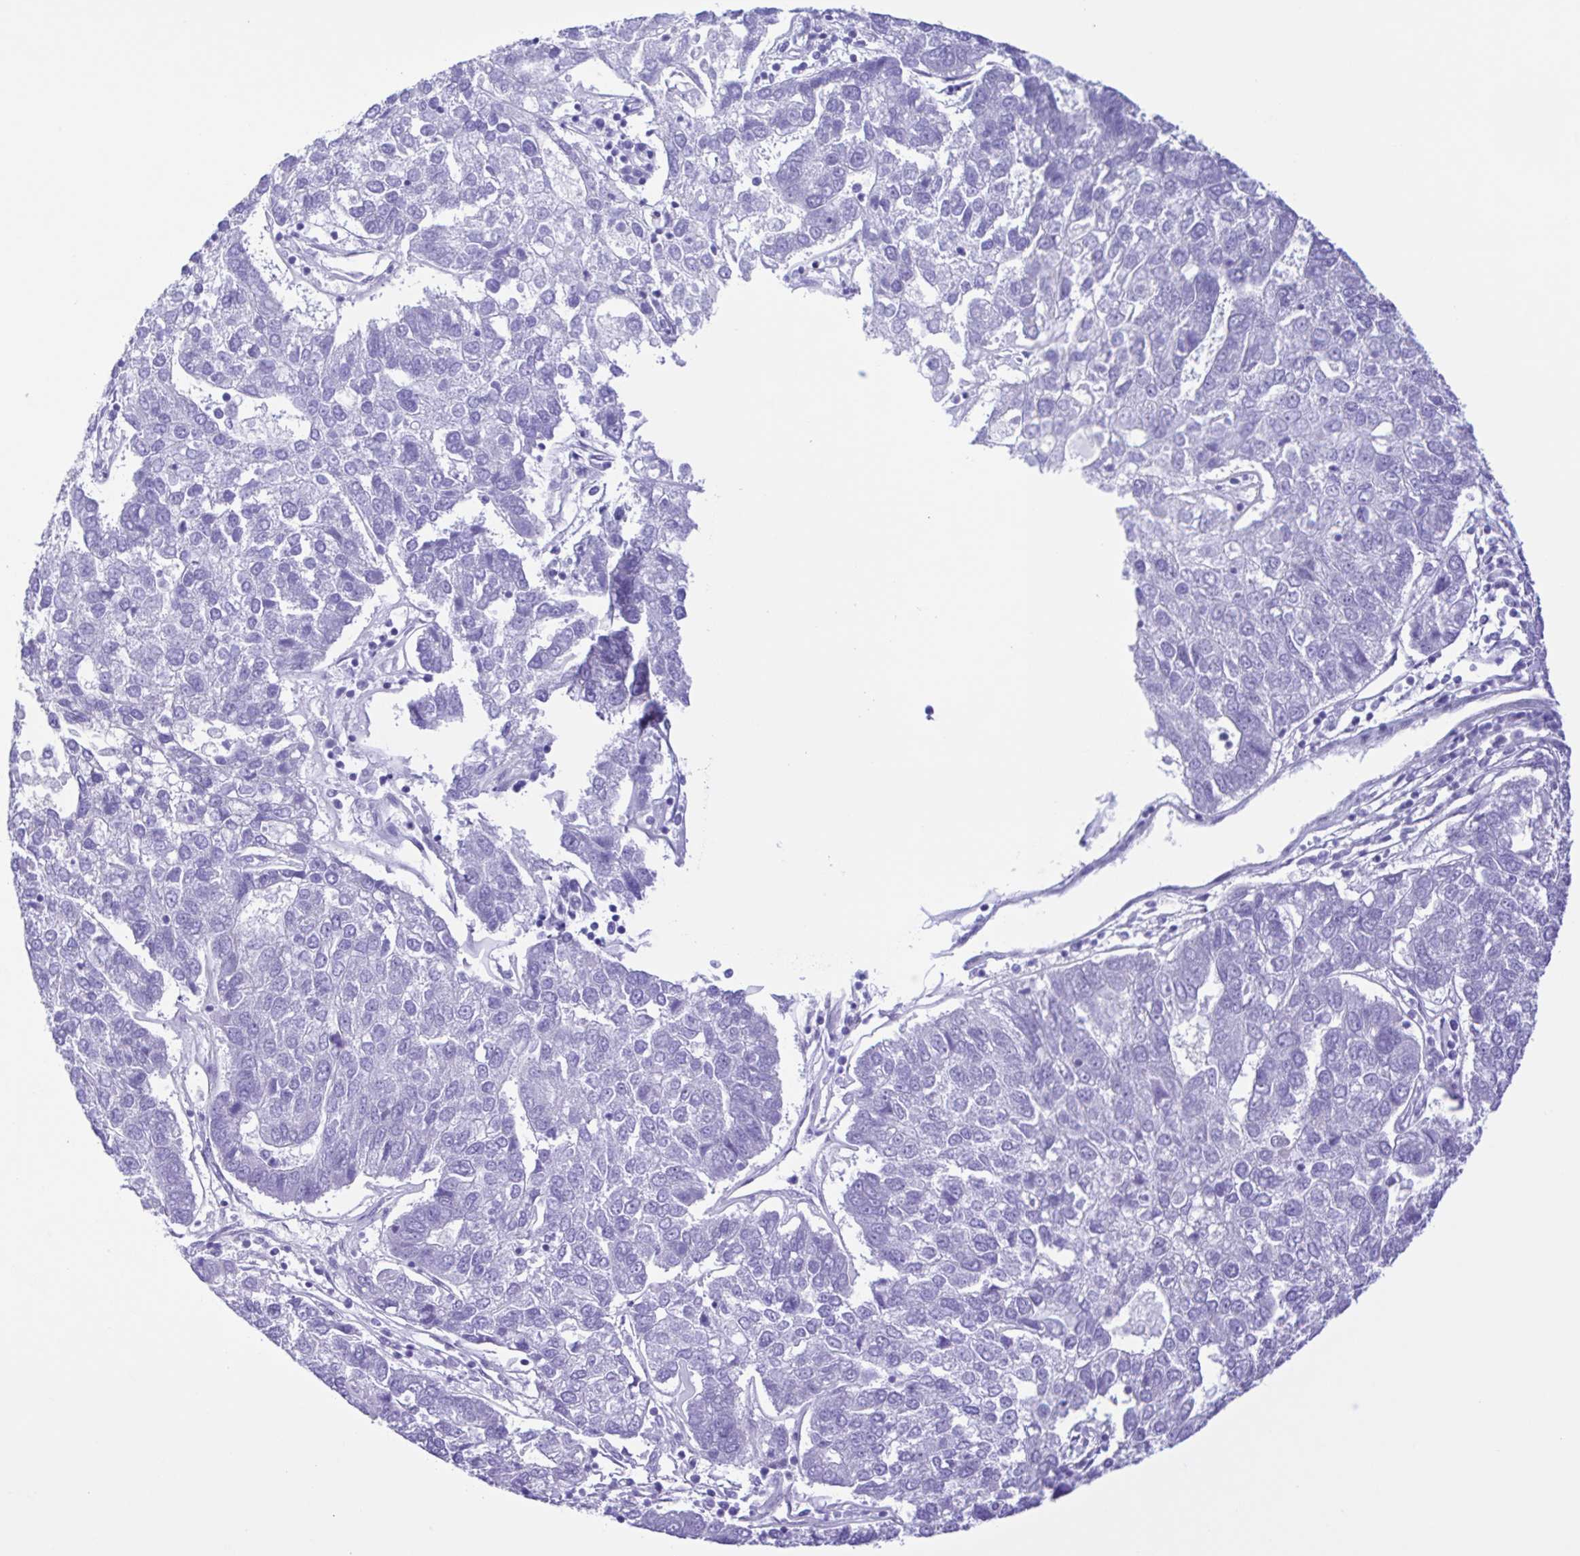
{"staining": {"intensity": "negative", "quantity": "none", "location": "none"}, "tissue": "pancreatic cancer", "cell_type": "Tumor cells", "image_type": "cancer", "snomed": [{"axis": "morphology", "description": "Adenocarcinoma, NOS"}, {"axis": "topography", "description": "Pancreas"}], "caption": "IHC histopathology image of human adenocarcinoma (pancreatic) stained for a protein (brown), which exhibits no expression in tumor cells. (Stains: DAB IHC with hematoxylin counter stain, Microscopy: brightfield microscopy at high magnification).", "gene": "CYP11A1", "patient": {"sex": "female", "age": 61}}